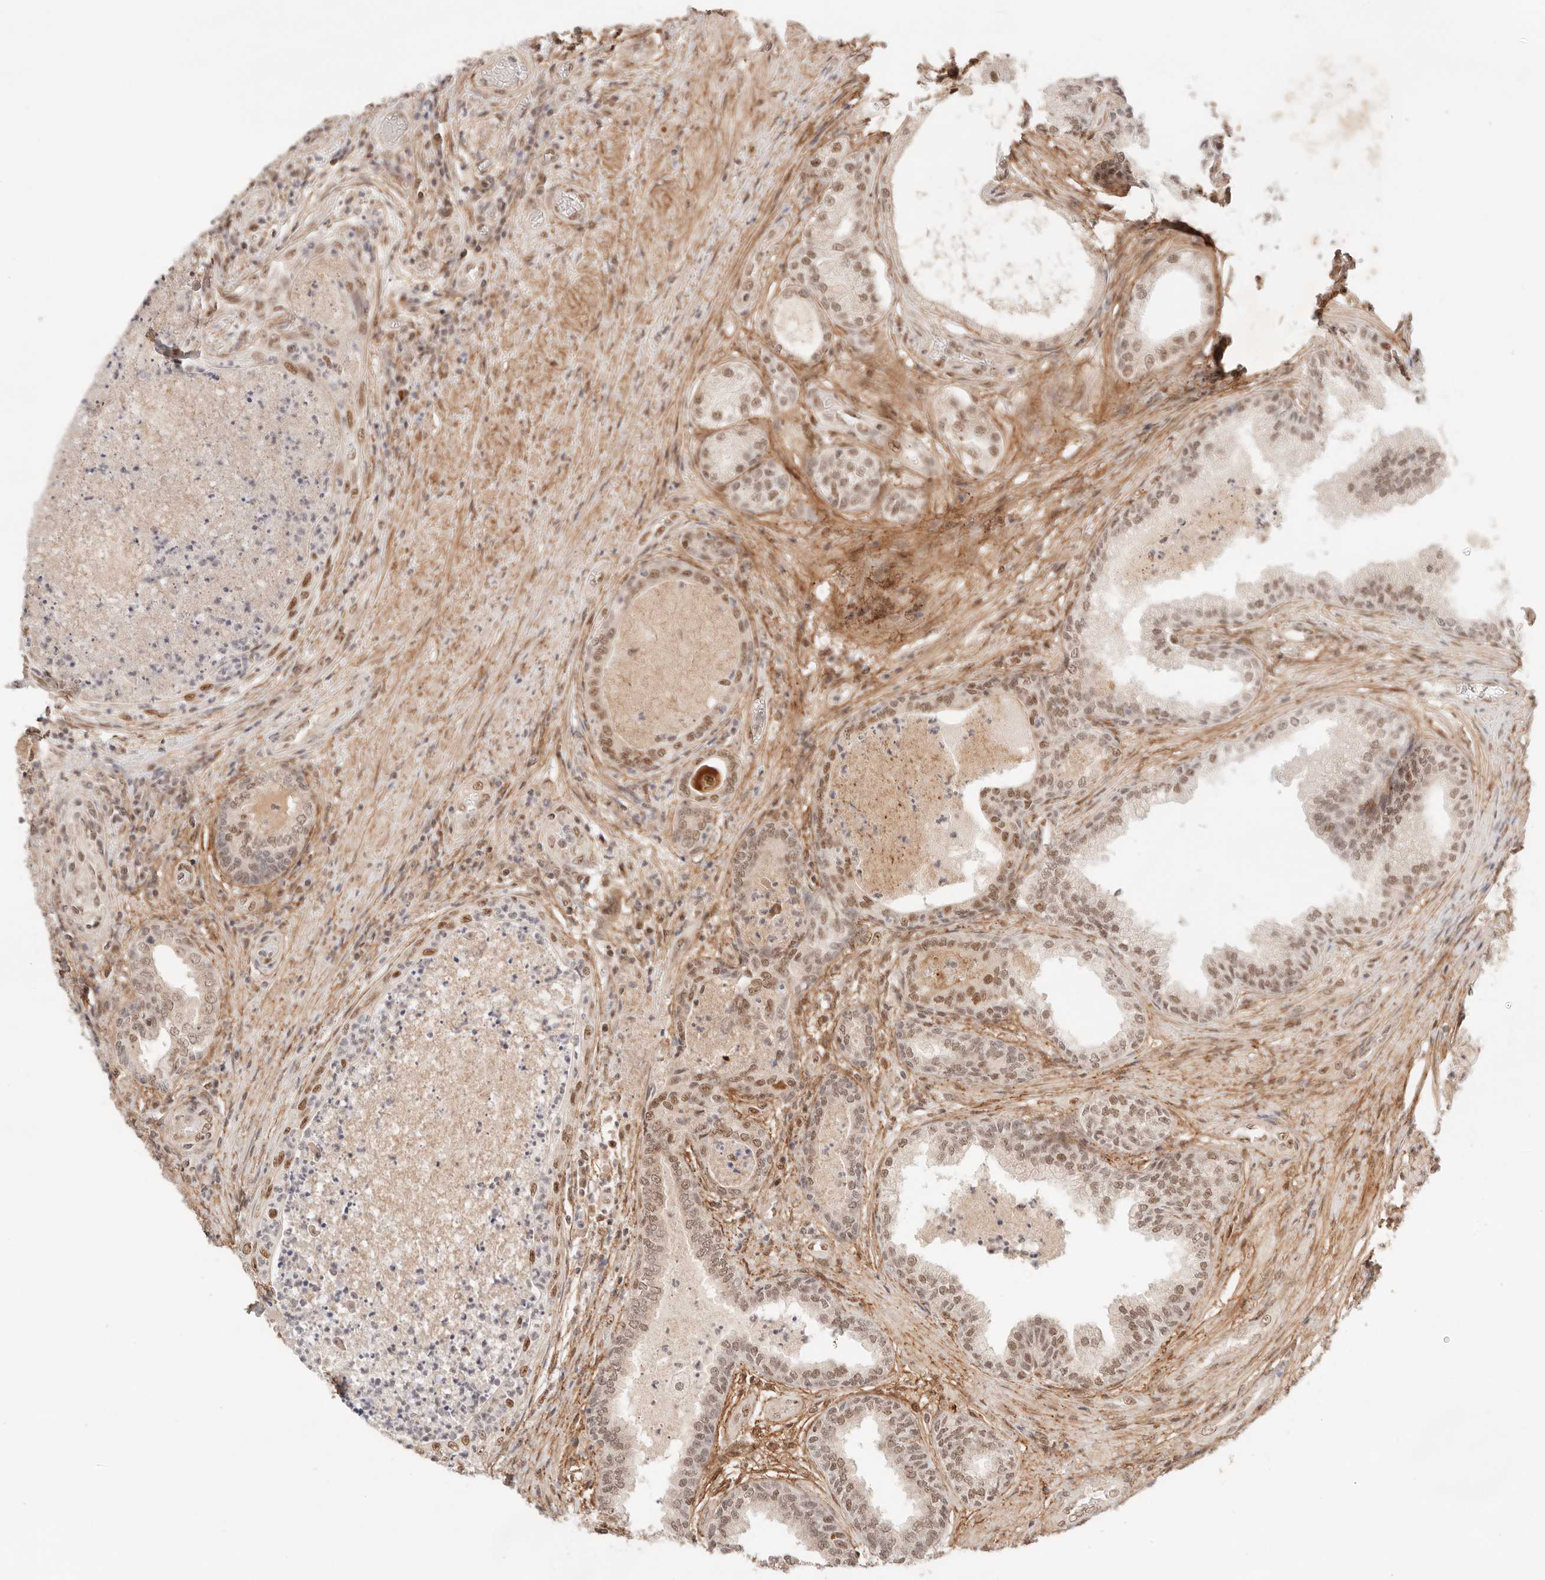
{"staining": {"intensity": "moderate", "quantity": "25%-75%", "location": "nuclear"}, "tissue": "prostate", "cell_type": "Glandular cells", "image_type": "normal", "snomed": [{"axis": "morphology", "description": "Normal tissue, NOS"}, {"axis": "topography", "description": "Prostate"}], "caption": "DAB immunohistochemical staining of benign human prostate demonstrates moderate nuclear protein expression in approximately 25%-75% of glandular cells. (IHC, brightfield microscopy, high magnification).", "gene": "GTF2E2", "patient": {"sex": "male", "age": 76}}